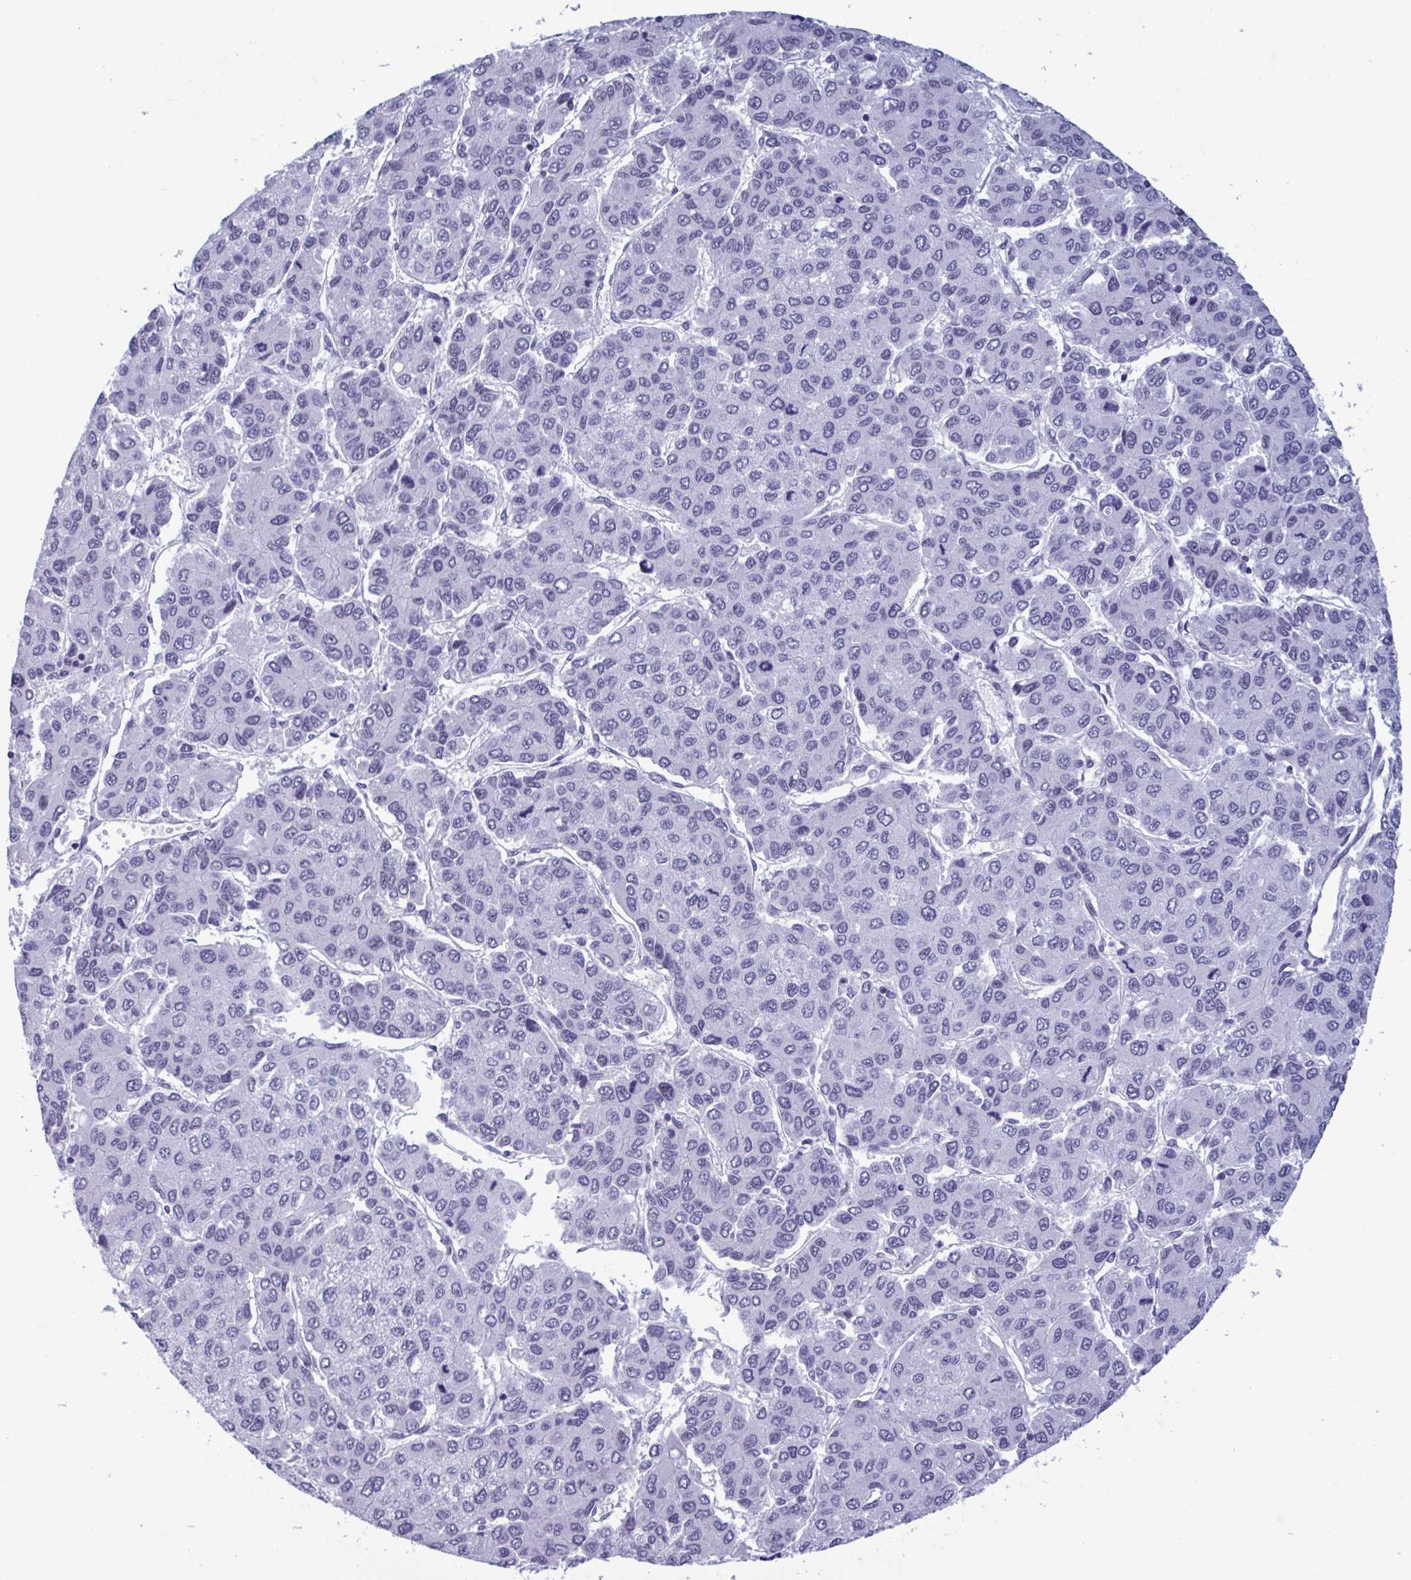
{"staining": {"intensity": "negative", "quantity": "none", "location": "none"}, "tissue": "liver cancer", "cell_type": "Tumor cells", "image_type": "cancer", "snomed": [{"axis": "morphology", "description": "Carcinoma, Hepatocellular, NOS"}, {"axis": "topography", "description": "Liver"}], "caption": "Tumor cells show no significant protein staining in liver cancer (hepatocellular carcinoma).", "gene": "MSMB", "patient": {"sex": "female", "age": 66}}